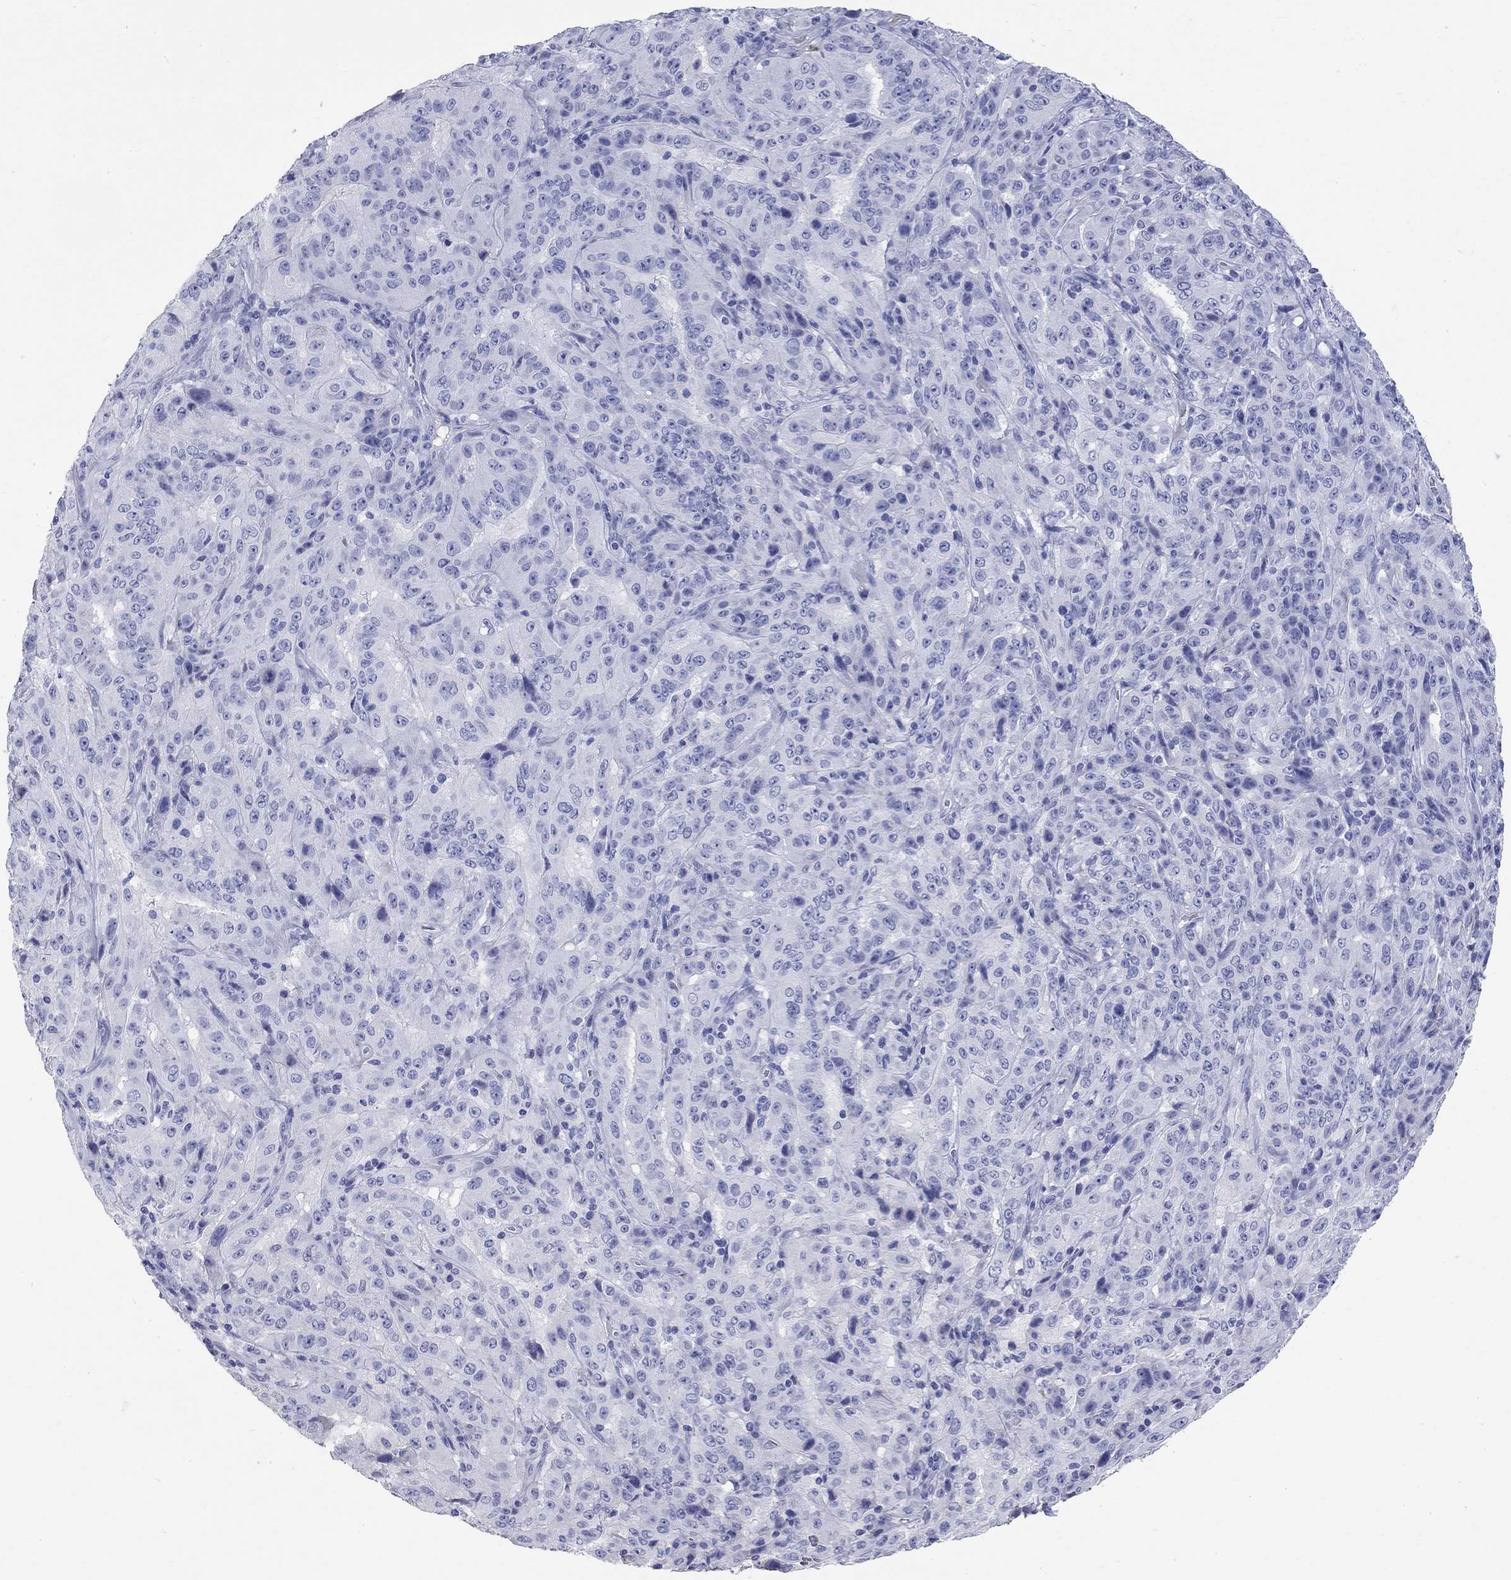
{"staining": {"intensity": "negative", "quantity": "none", "location": "none"}, "tissue": "pancreatic cancer", "cell_type": "Tumor cells", "image_type": "cancer", "snomed": [{"axis": "morphology", "description": "Adenocarcinoma, NOS"}, {"axis": "topography", "description": "Pancreas"}], "caption": "Immunohistochemistry (IHC) of pancreatic adenocarcinoma reveals no expression in tumor cells.", "gene": "PHOX2B", "patient": {"sex": "male", "age": 63}}